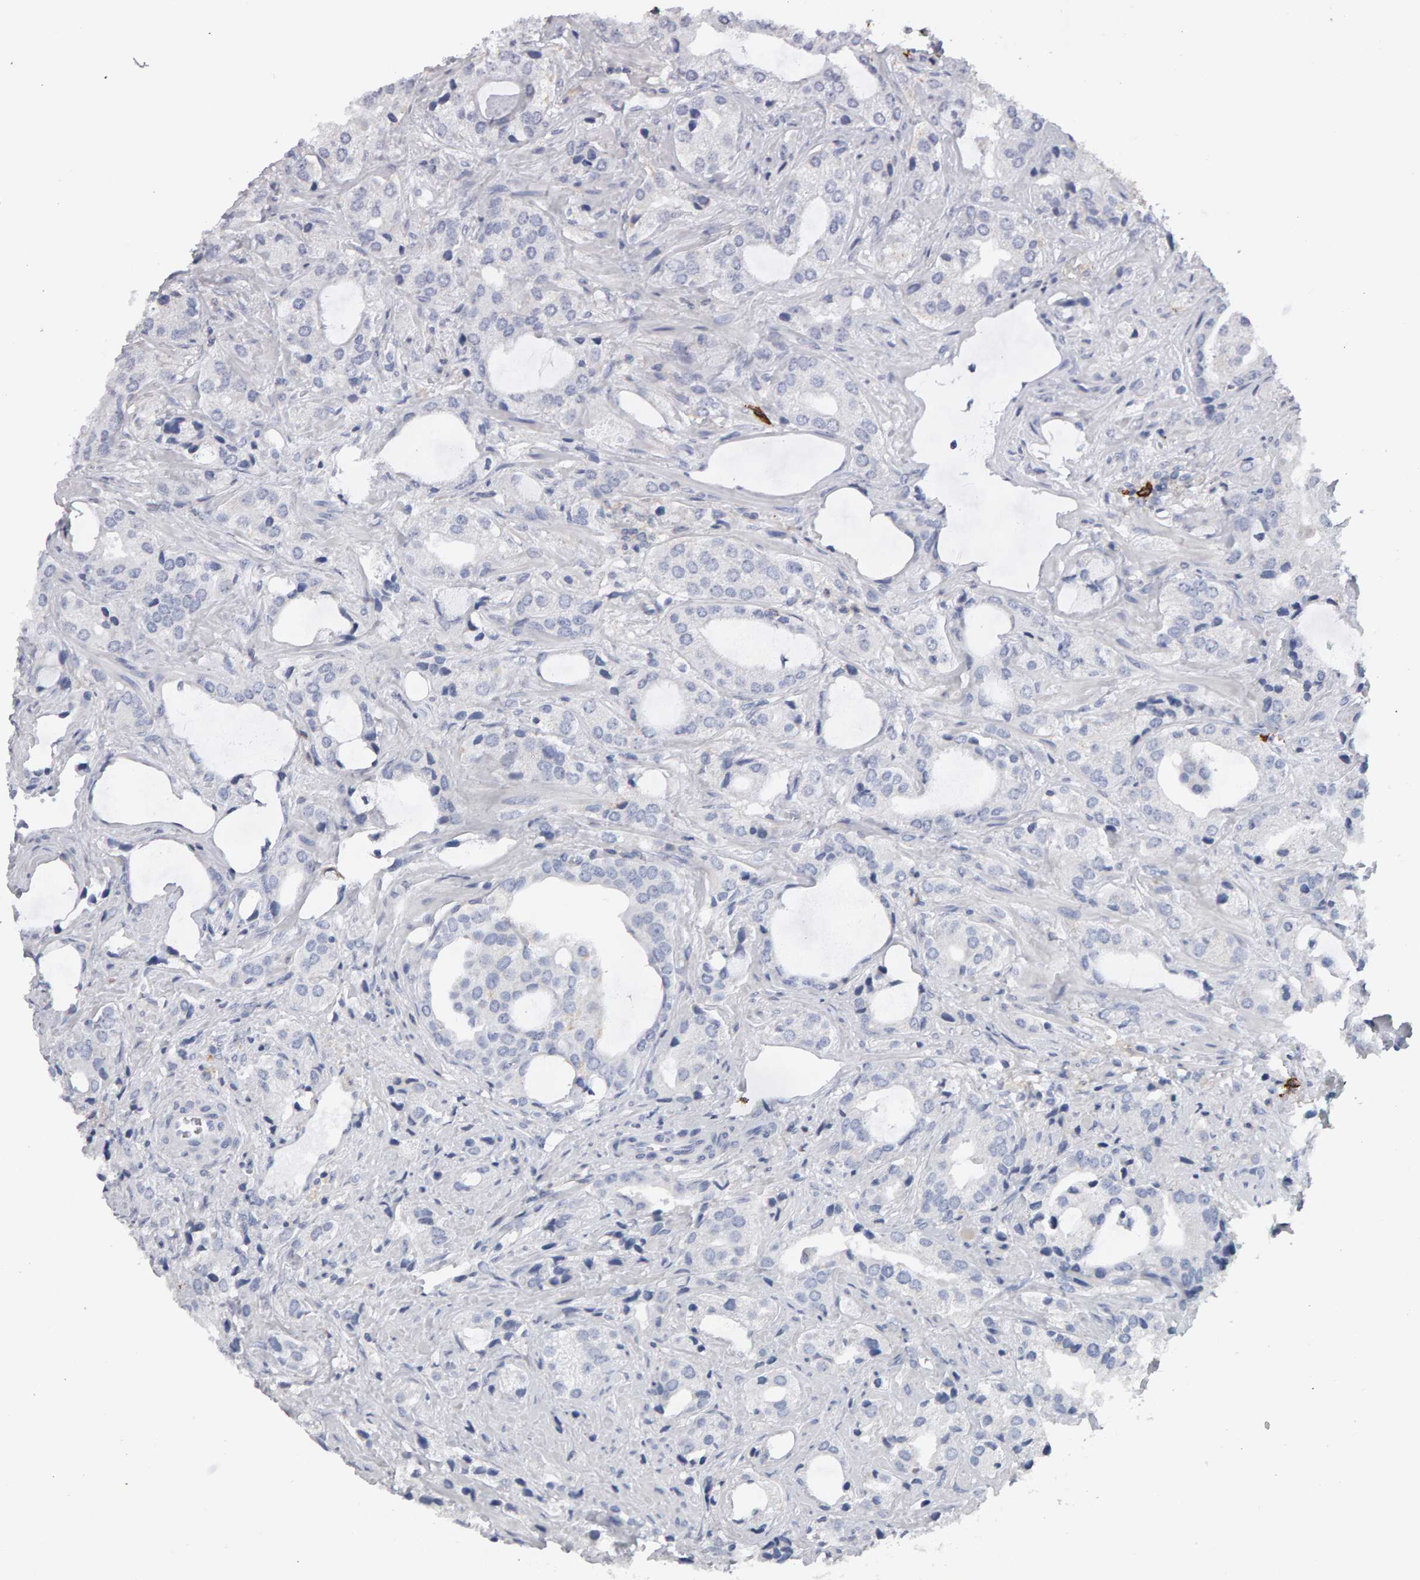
{"staining": {"intensity": "negative", "quantity": "none", "location": "none"}, "tissue": "prostate cancer", "cell_type": "Tumor cells", "image_type": "cancer", "snomed": [{"axis": "morphology", "description": "Adenocarcinoma, High grade"}, {"axis": "topography", "description": "Prostate"}], "caption": "Immunohistochemistry (IHC) photomicrograph of adenocarcinoma (high-grade) (prostate) stained for a protein (brown), which shows no expression in tumor cells.", "gene": "CD38", "patient": {"sex": "male", "age": 66}}